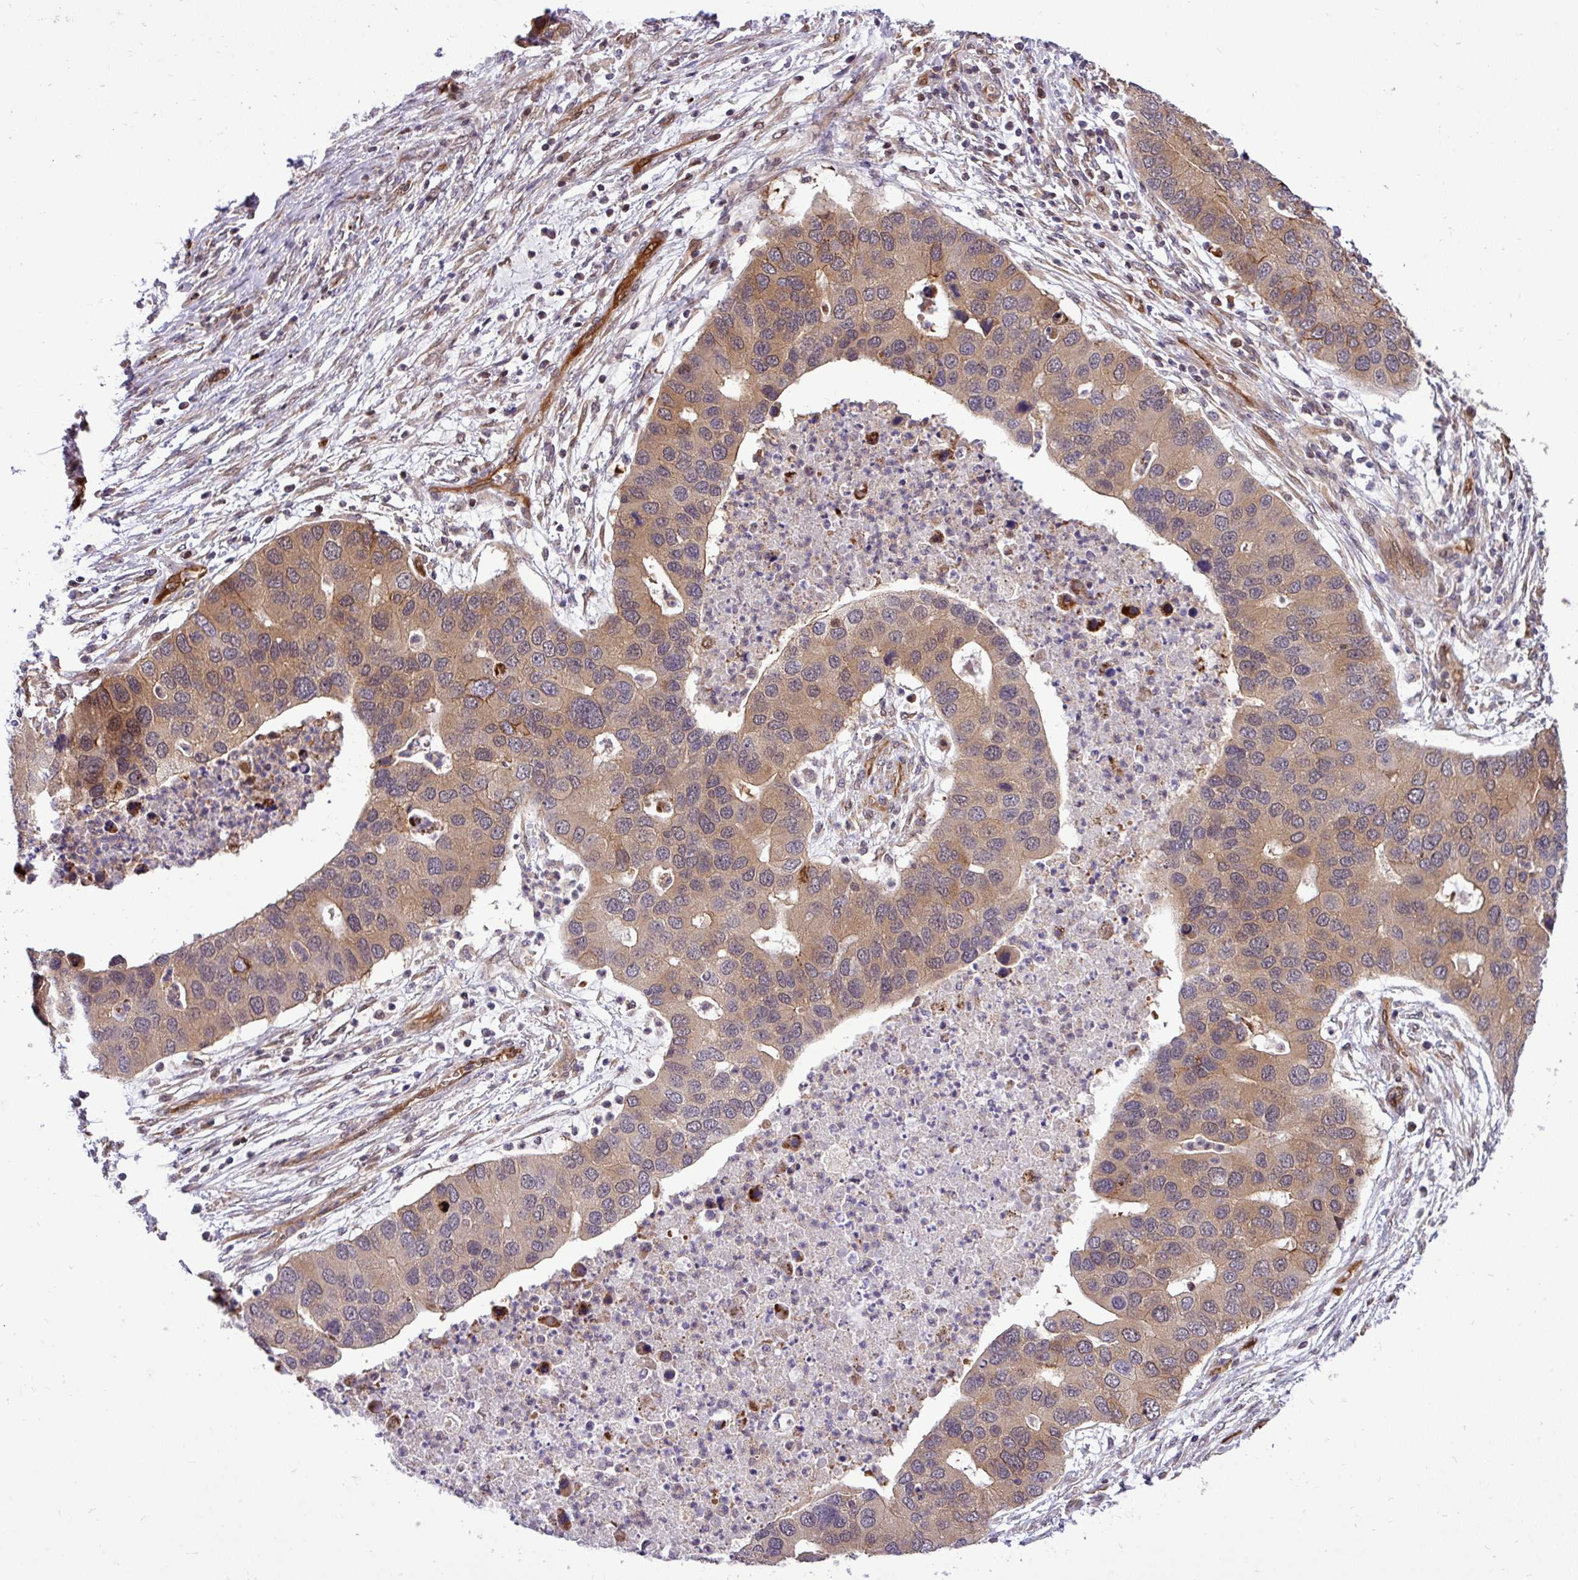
{"staining": {"intensity": "weak", "quantity": ">75%", "location": "cytoplasmic/membranous"}, "tissue": "lung cancer", "cell_type": "Tumor cells", "image_type": "cancer", "snomed": [{"axis": "morphology", "description": "Aneuploidy"}, {"axis": "morphology", "description": "Adenocarcinoma, NOS"}, {"axis": "topography", "description": "Lymph node"}, {"axis": "topography", "description": "Lung"}], "caption": "About >75% of tumor cells in lung adenocarcinoma display weak cytoplasmic/membranous protein staining as visualized by brown immunohistochemical staining.", "gene": "CARHSP1", "patient": {"sex": "female", "age": 74}}